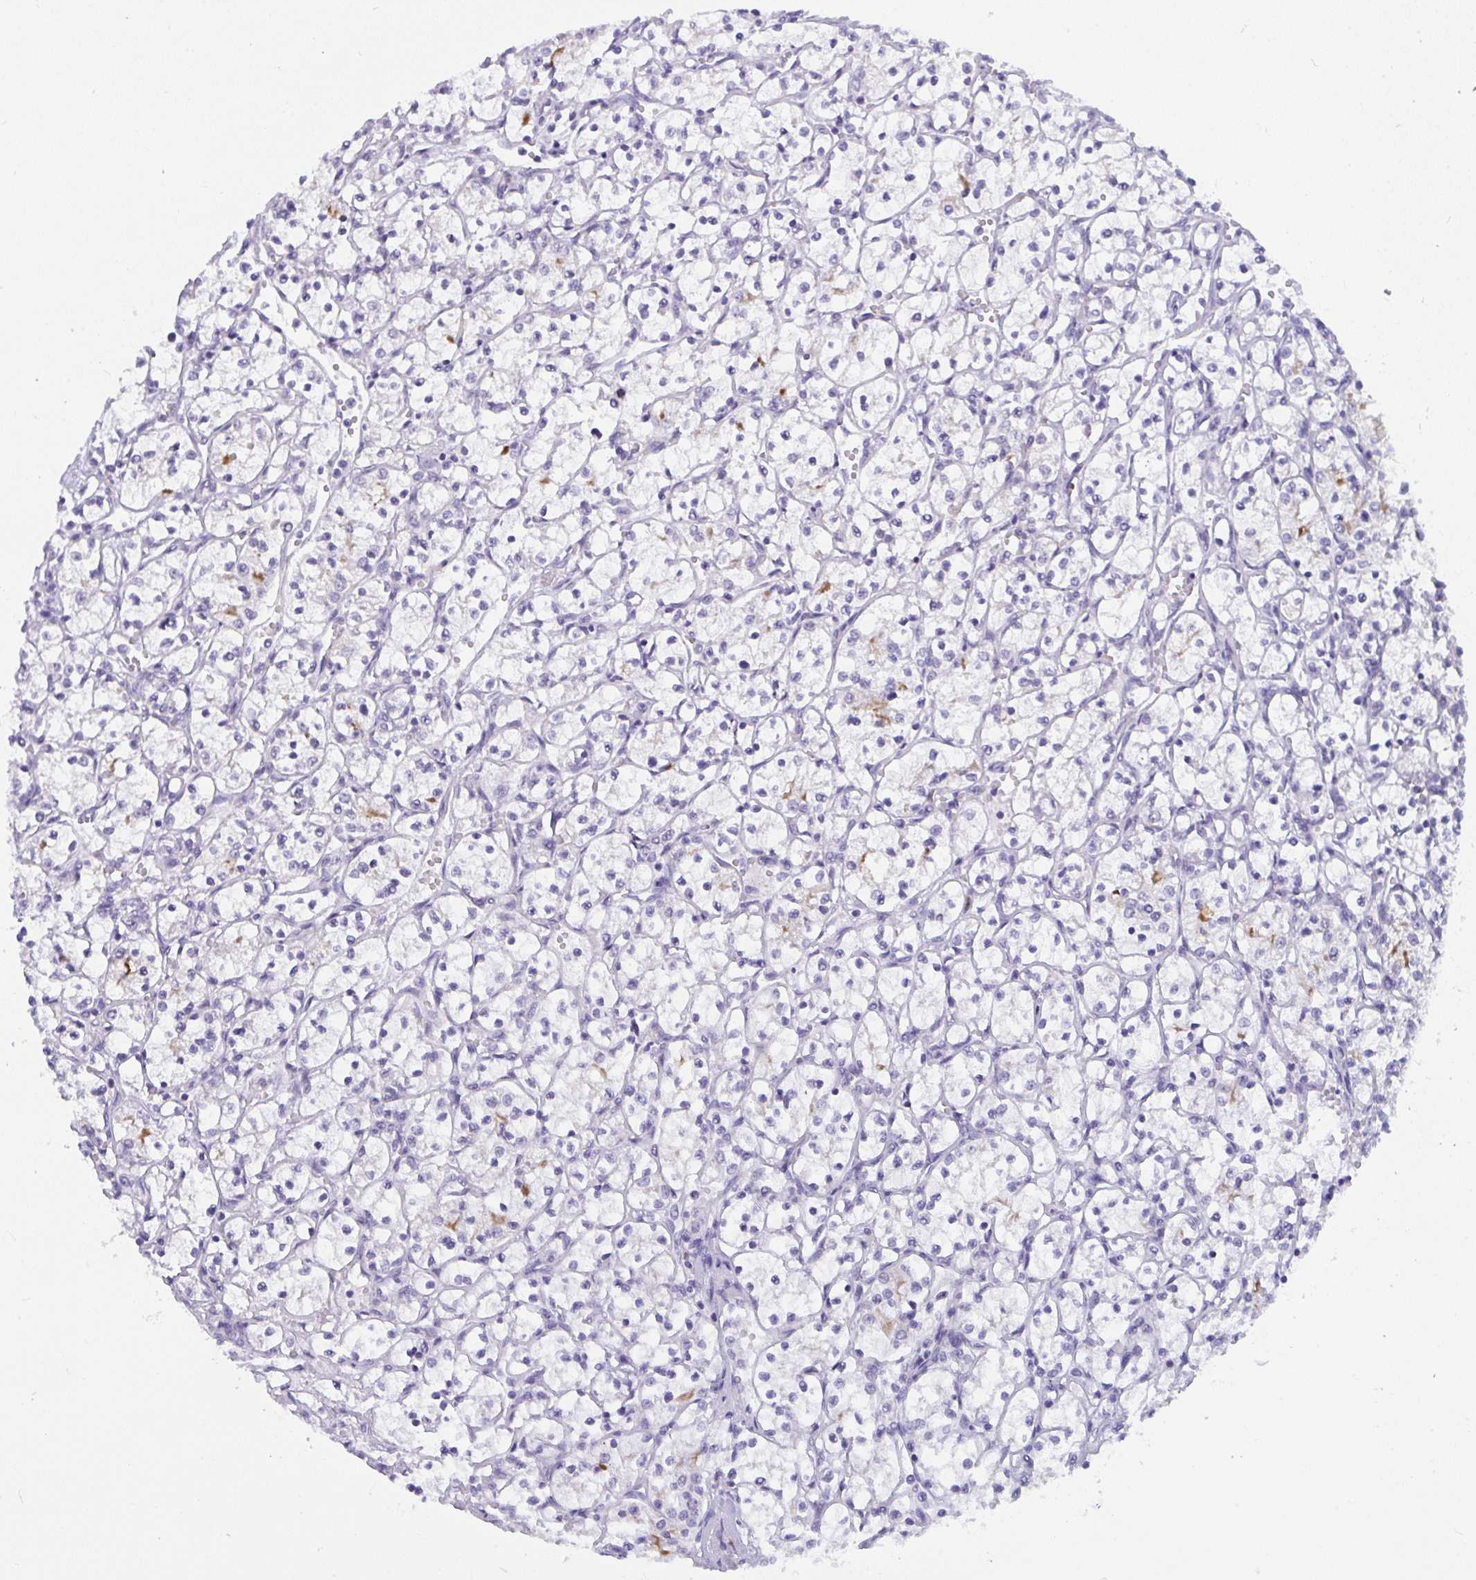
{"staining": {"intensity": "negative", "quantity": "none", "location": "none"}, "tissue": "renal cancer", "cell_type": "Tumor cells", "image_type": "cancer", "snomed": [{"axis": "morphology", "description": "Adenocarcinoma, NOS"}, {"axis": "topography", "description": "Kidney"}], "caption": "High magnification brightfield microscopy of renal cancer stained with DAB (3,3'-diaminobenzidine) (brown) and counterstained with hematoxylin (blue): tumor cells show no significant staining.", "gene": "CDK13", "patient": {"sex": "female", "age": 69}}